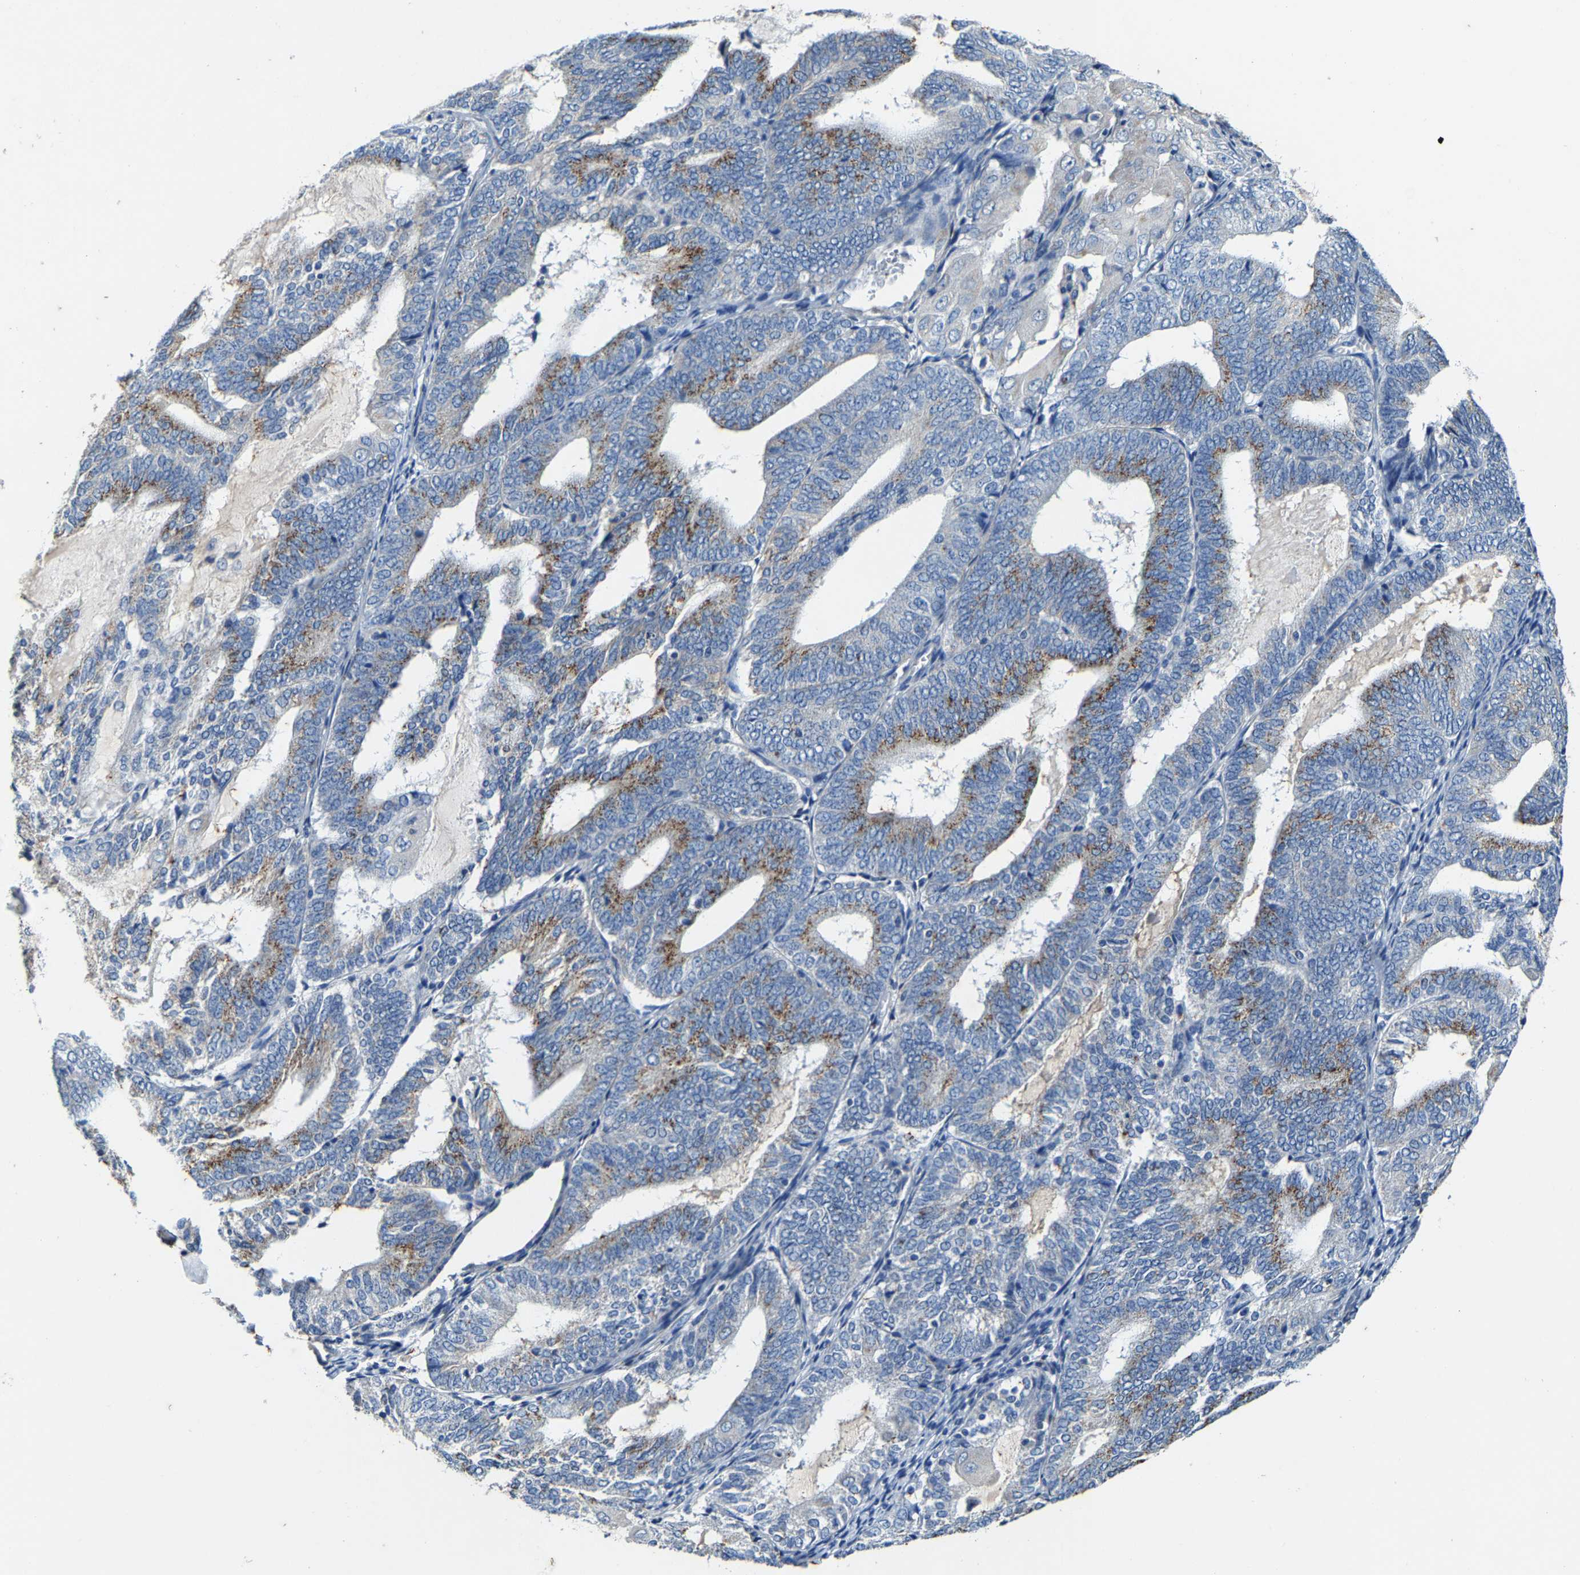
{"staining": {"intensity": "moderate", "quantity": "<25%", "location": "cytoplasmic/membranous"}, "tissue": "endometrial cancer", "cell_type": "Tumor cells", "image_type": "cancer", "snomed": [{"axis": "morphology", "description": "Adenocarcinoma, NOS"}, {"axis": "topography", "description": "Endometrium"}], "caption": "High-power microscopy captured an IHC micrograph of adenocarcinoma (endometrial), revealing moderate cytoplasmic/membranous expression in about <25% of tumor cells.", "gene": "SLC25A25", "patient": {"sex": "female", "age": 81}}